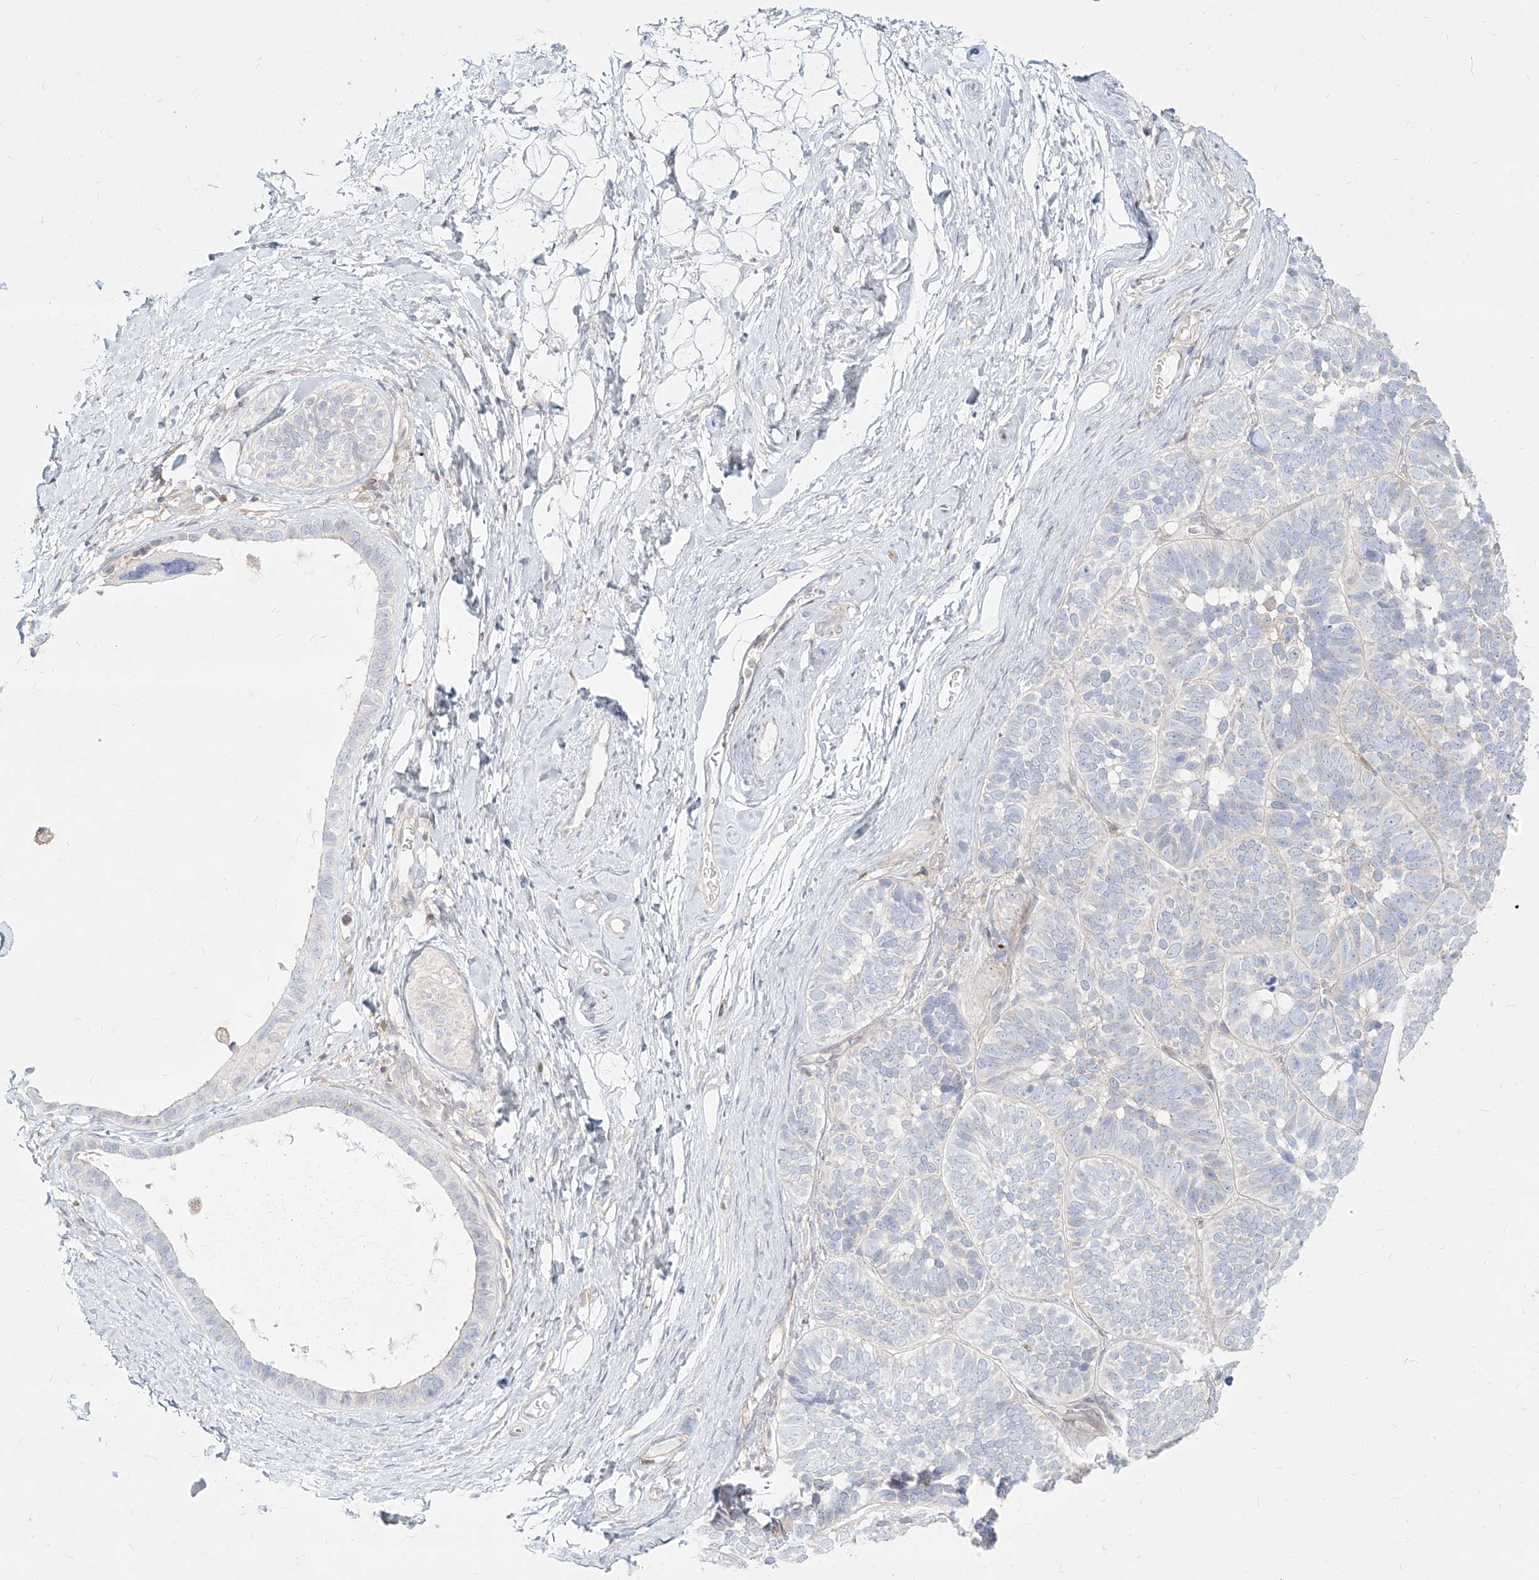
{"staining": {"intensity": "negative", "quantity": "none", "location": "none"}, "tissue": "skin cancer", "cell_type": "Tumor cells", "image_type": "cancer", "snomed": [{"axis": "morphology", "description": "Basal cell carcinoma"}, {"axis": "topography", "description": "Skin"}], "caption": "A high-resolution photomicrograph shows IHC staining of basal cell carcinoma (skin), which shows no significant staining in tumor cells.", "gene": "SLC2A12", "patient": {"sex": "male", "age": 62}}